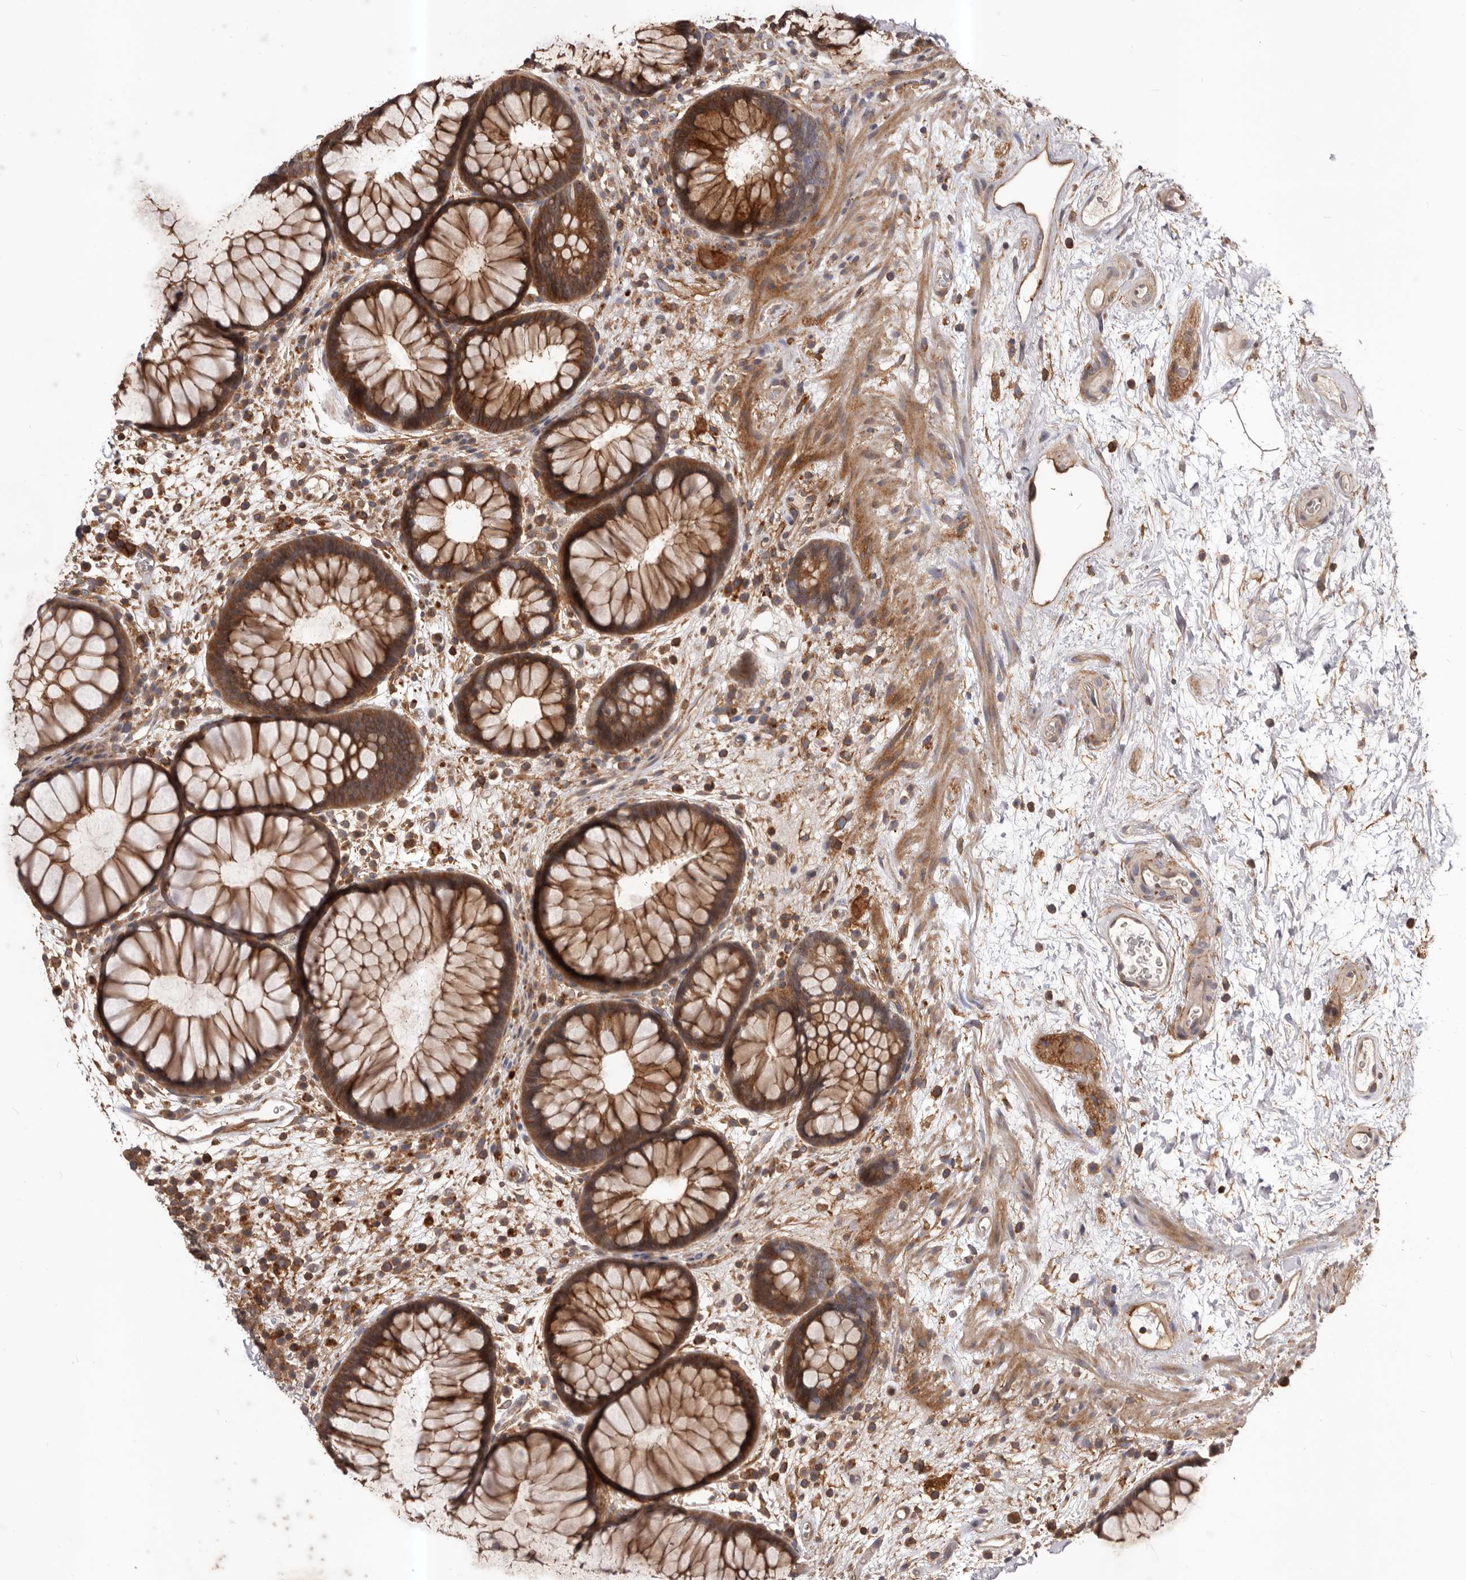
{"staining": {"intensity": "strong", "quantity": ">75%", "location": "cytoplasmic/membranous"}, "tissue": "rectum", "cell_type": "Glandular cells", "image_type": "normal", "snomed": [{"axis": "morphology", "description": "Normal tissue, NOS"}, {"axis": "topography", "description": "Rectum"}], "caption": "Immunohistochemistry (DAB) staining of normal rectum shows strong cytoplasmic/membranous protein staining in about >75% of glandular cells. Nuclei are stained in blue.", "gene": "GLIPR2", "patient": {"sex": "male", "age": 51}}